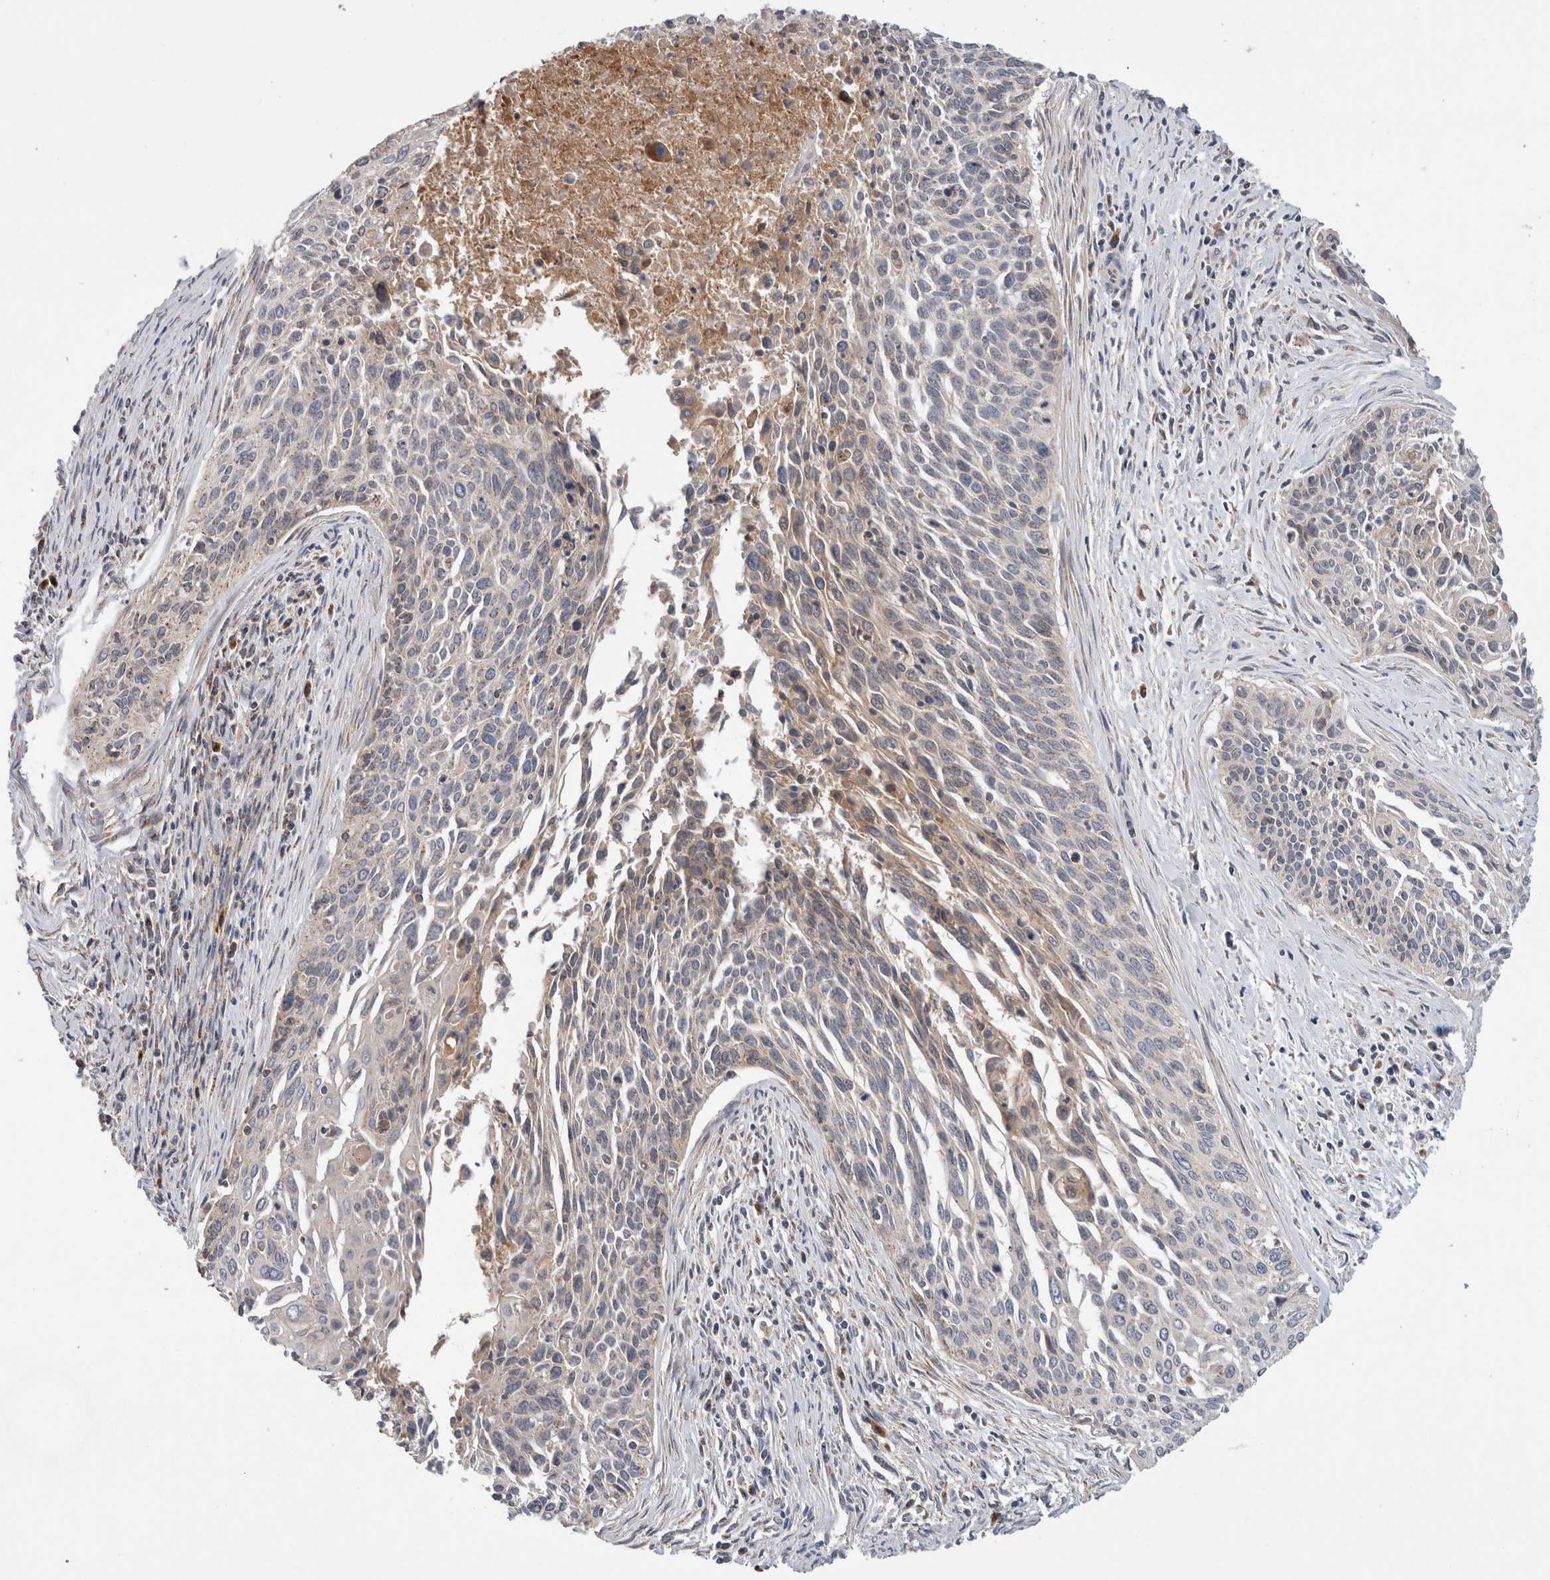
{"staining": {"intensity": "weak", "quantity": "<25%", "location": "cytoplasmic/membranous"}, "tissue": "cervical cancer", "cell_type": "Tumor cells", "image_type": "cancer", "snomed": [{"axis": "morphology", "description": "Squamous cell carcinoma, NOS"}, {"axis": "topography", "description": "Cervix"}], "caption": "Immunohistochemistry image of neoplastic tissue: human cervical cancer (squamous cell carcinoma) stained with DAB exhibits no significant protein positivity in tumor cells.", "gene": "IARS2", "patient": {"sex": "female", "age": 55}}